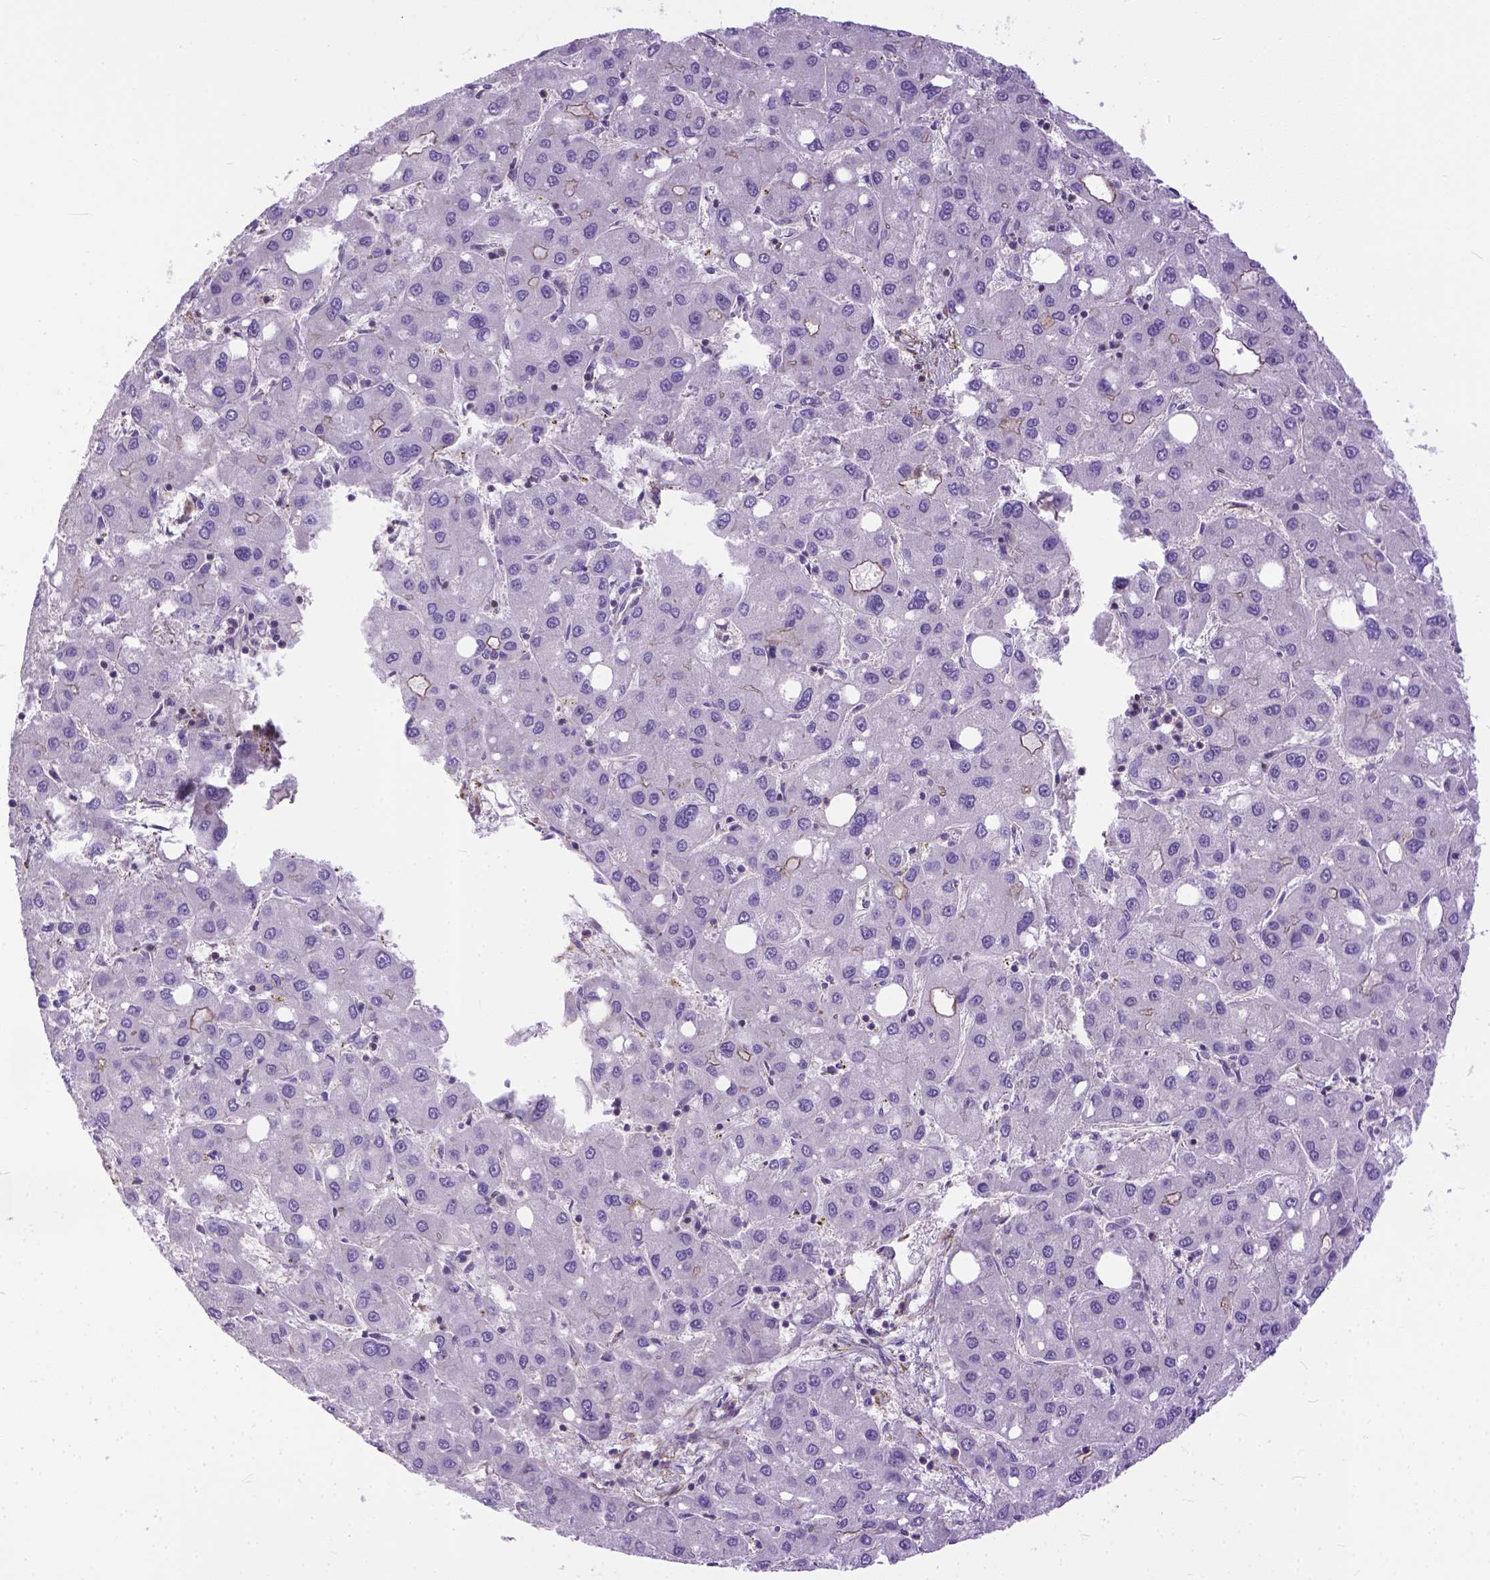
{"staining": {"intensity": "weak", "quantity": "<25%", "location": "cytoplasmic/membranous"}, "tissue": "liver cancer", "cell_type": "Tumor cells", "image_type": "cancer", "snomed": [{"axis": "morphology", "description": "Carcinoma, Hepatocellular, NOS"}, {"axis": "topography", "description": "Liver"}], "caption": "The histopathology image reveals no significant staining in tumor cells of liver cancer.", "gene": "BANF2", "patient": {"sex": "male", "age": 73}}